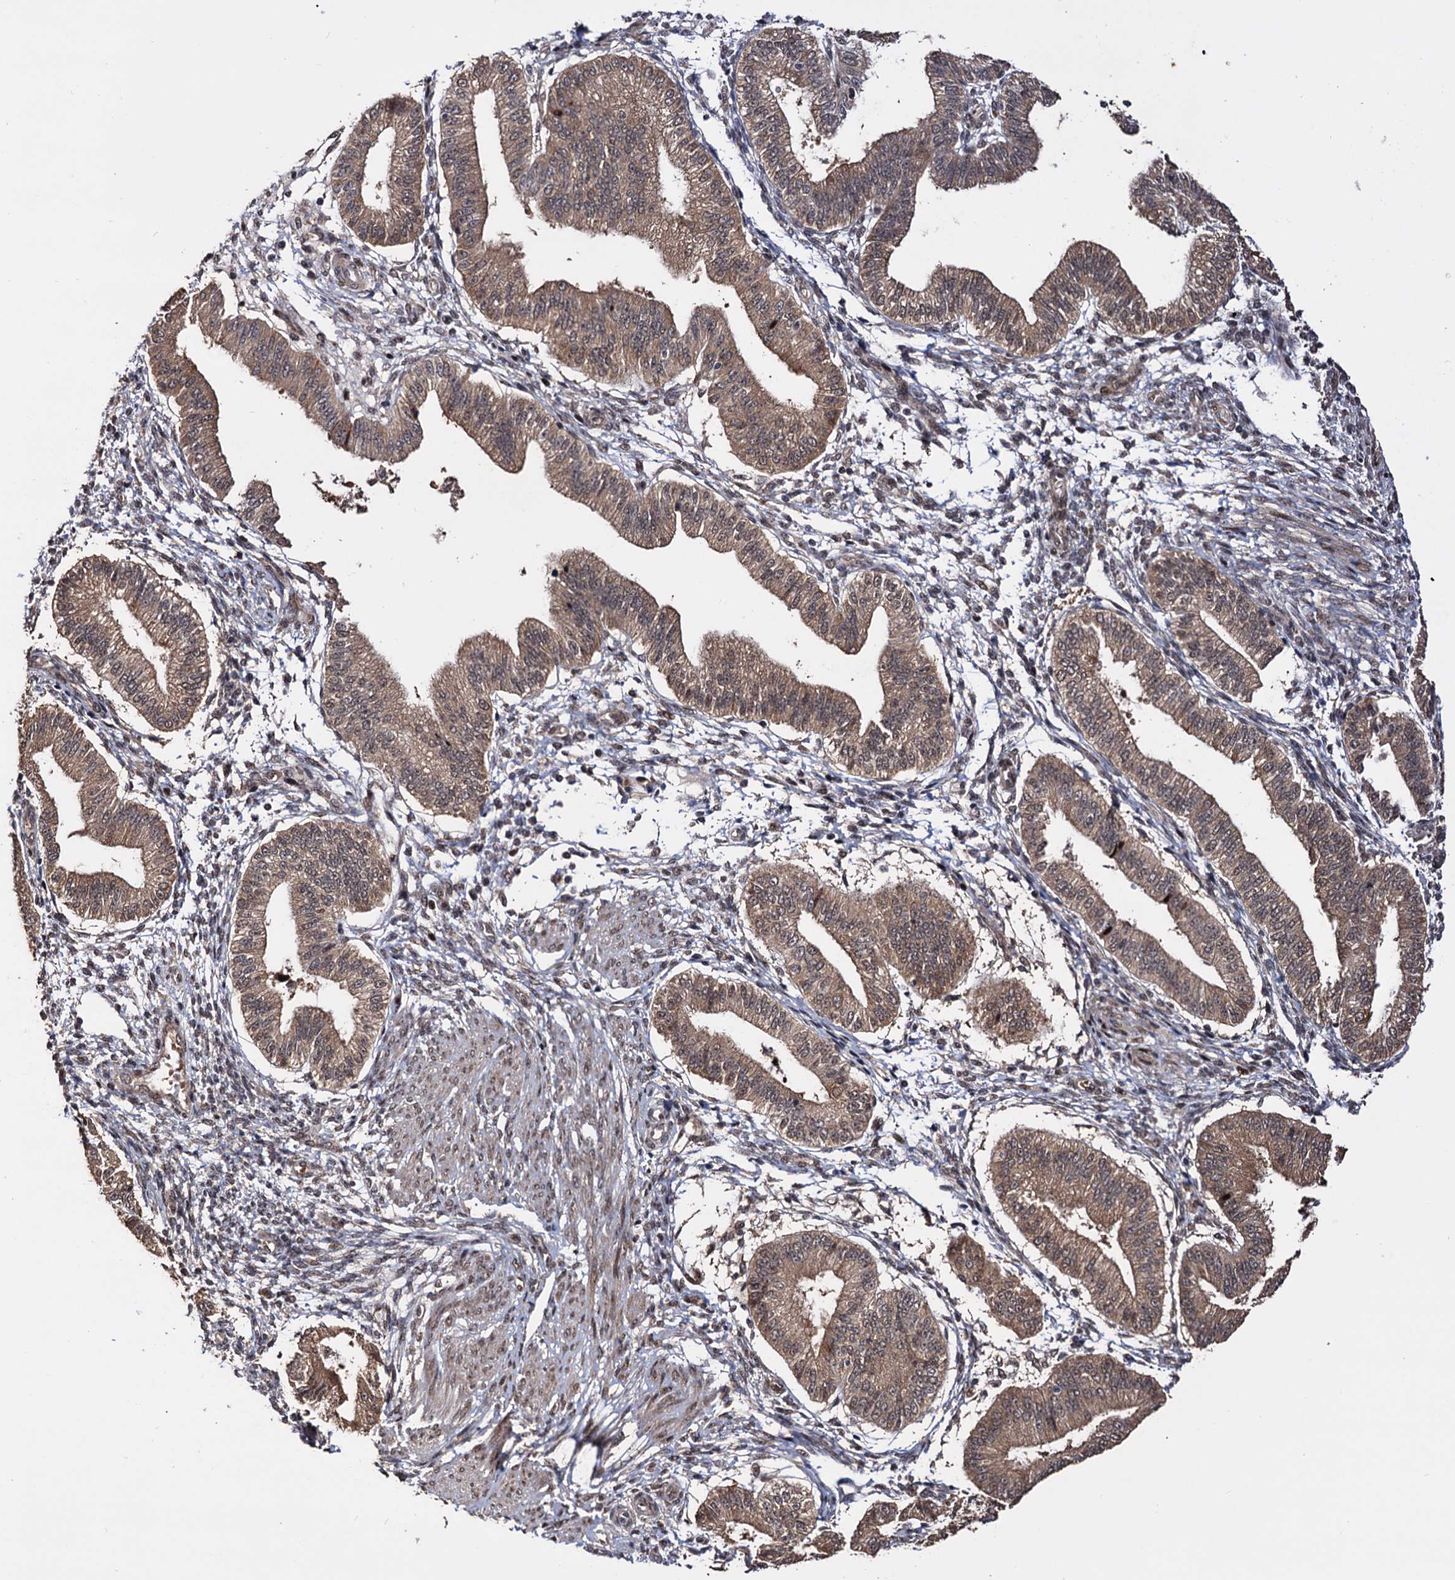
{"staining": {"intensity": "weak", "quantity": "<25%", "location": "cytoplasmic/membranous"}, "tissue": "endometrium", "cell_type": "Cells in endometrial stroma", "image_type": "normal", "snomed": [{"axis": "morphology", "description": "Normal tissue, NOS"}, {"axis": "topography", "description": "Endometrium"}], "caption": "Immunohistochemistry image of normal endometrium stained for a protein (brown), which demonstrates no expression in cells in endometrial stroma.", "gene": "PIGB", "patient": {"sex": "female", "age": 39}}